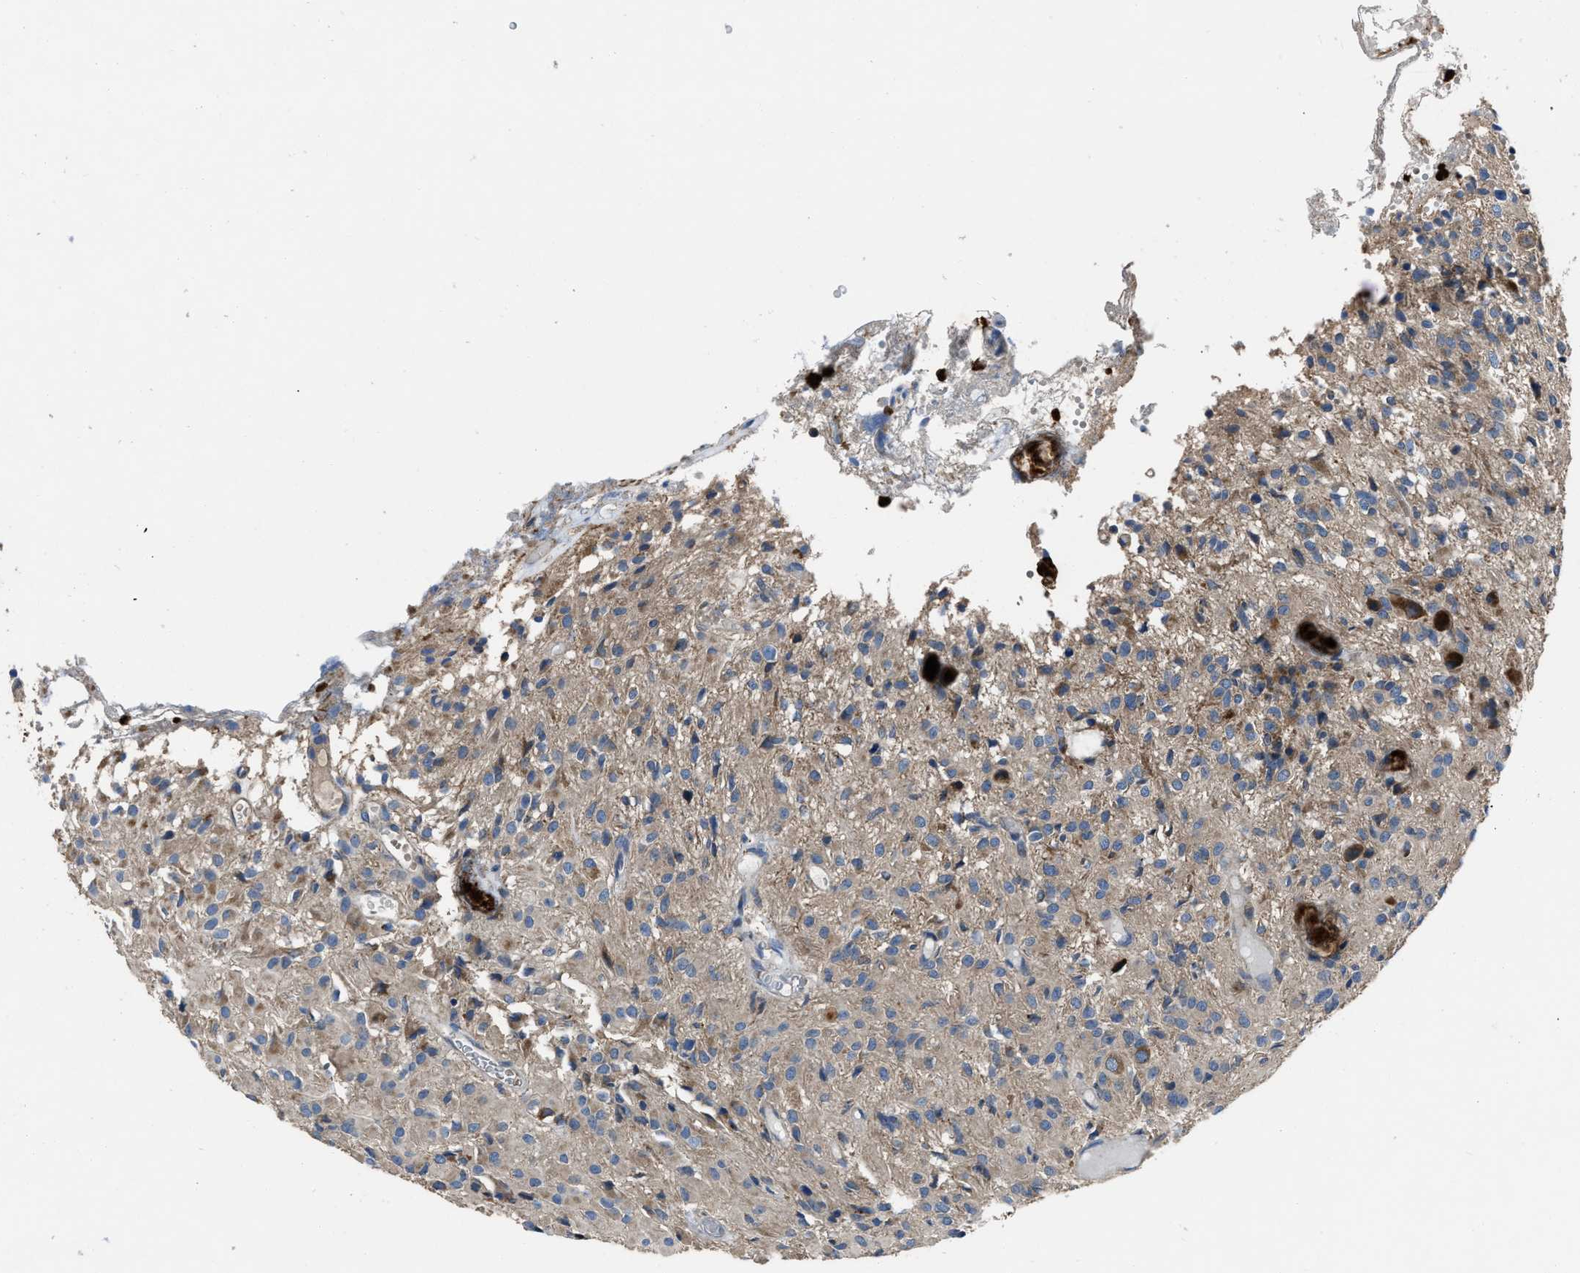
{"staining": {"intensity": "weak", "quantity": ">75%", "location": "cytoplasmic/membranous"}, "tissue": "glioma", "cell_type": "Tumor cells", "image_type": "cancer", "snomed": [{"axis": "morphology", "description": "Glioma, malignant, High grade"}, {"axis": "topography", "description": "Brain"}], "caption": "Tumor cells reveal low levels of weak cytoplasmic/membranous staining in approximately >75% of cells in malignant glioma (high-grade).", "gene": "ANGPT1", "patient": {"sex": "female", "age": 59}}